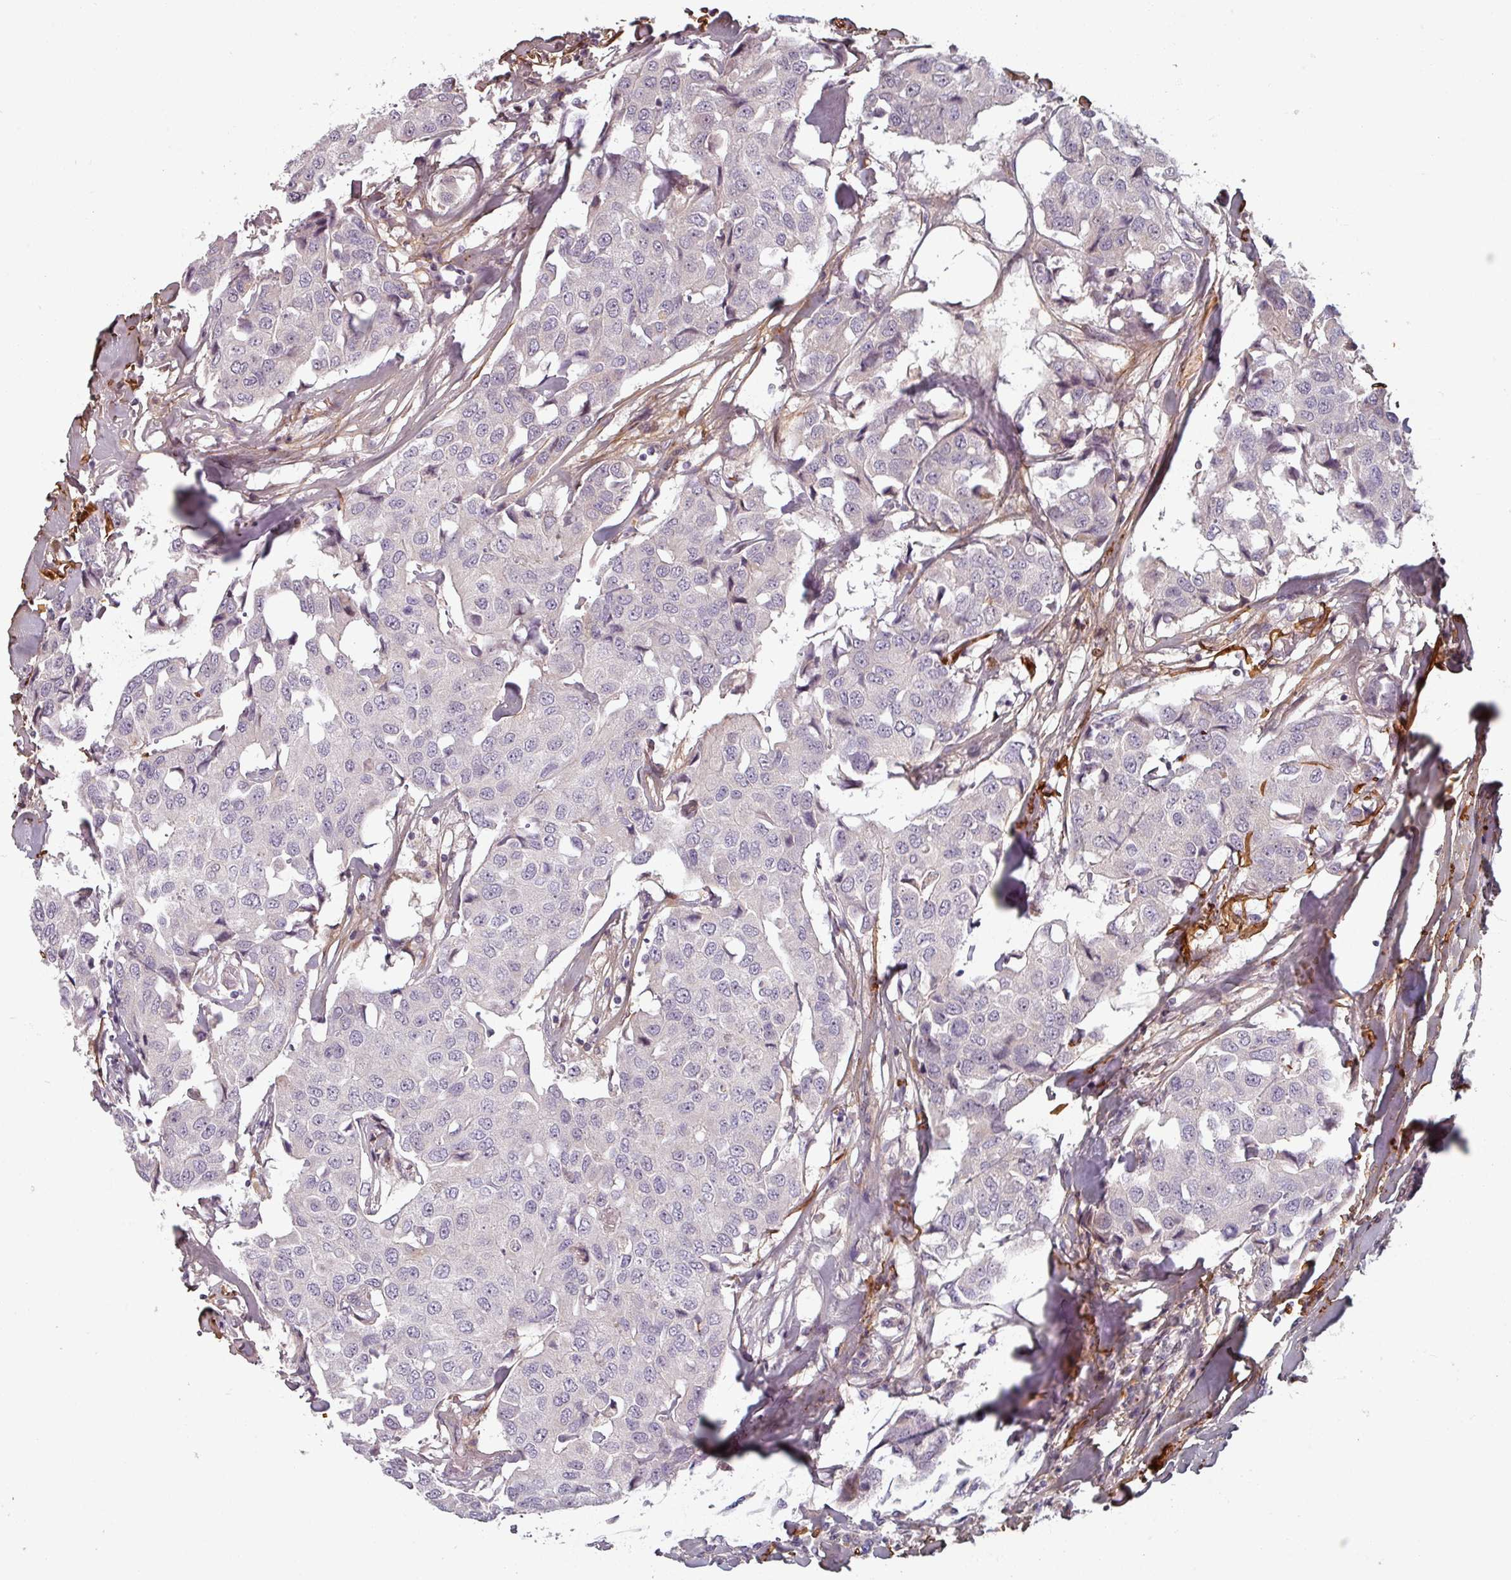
{"staining": {"intensity": "negative", "quantity": "none", "location": "none"}, "tissue": "breast cancer", "cell_type": "Tumor cells", "image_type": "cancer", "snomed": [{"axis": "morphology", "description": "Duct carcinoma"}, {"axis": "topography", "description": "Breast"}], "caption": "High magnification brightfield microscopy of intraductal carcinoma (breast) stained with DAB (3,3'-diaminobenzidine) (brown) and counterstained with hematoxylin (blue): tumor cells show no significant staining.", "gene": "CYB5RL", "patient": {"sex": "female", "age": 80}}